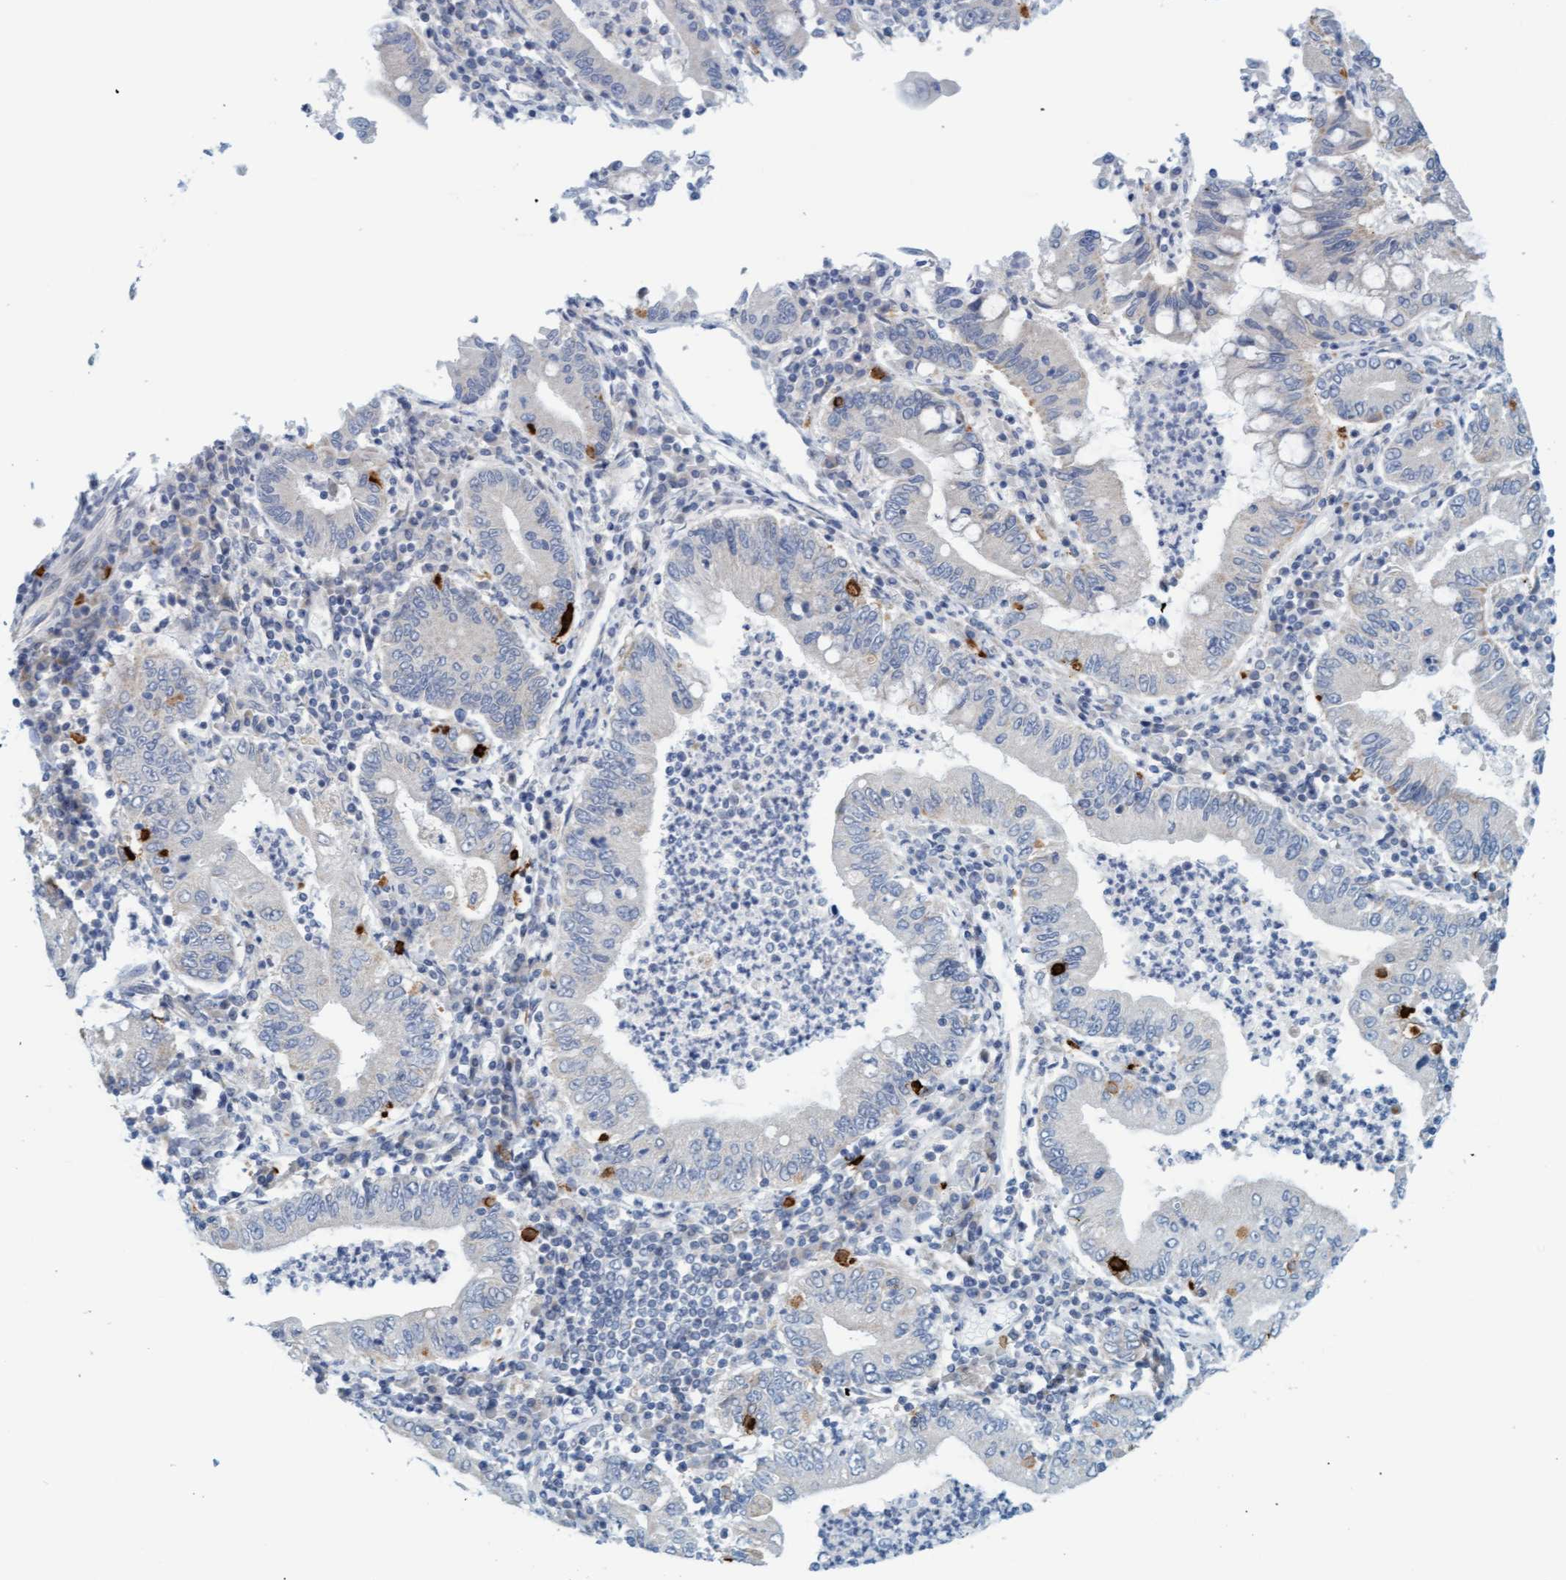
{"staining": {"intensity": "negative", "quantity": "none", "location": "none"}, "tissue": "stomach cancer", "cell_type": "Tumor cells", "image_type": "cancer", "snomed": [{"axis": "morphology", "description": "Normal tissue, NOS"}, {"axis": "morphology", "description": "Adenocarcinoma, NOS"}, {"axis": "topography", "description": "Esophagus"}, {"axis": "topography", "description": "Stomach, upper"}, {"axis": "topography", "description": "Peripheral nerve tissue"}], "caption": "Protein analysis of stomach cancer exhibits no significant positivity in tumor cells.", "gene": "CPA3", "patient": {"sex": "male", "age": 62}}